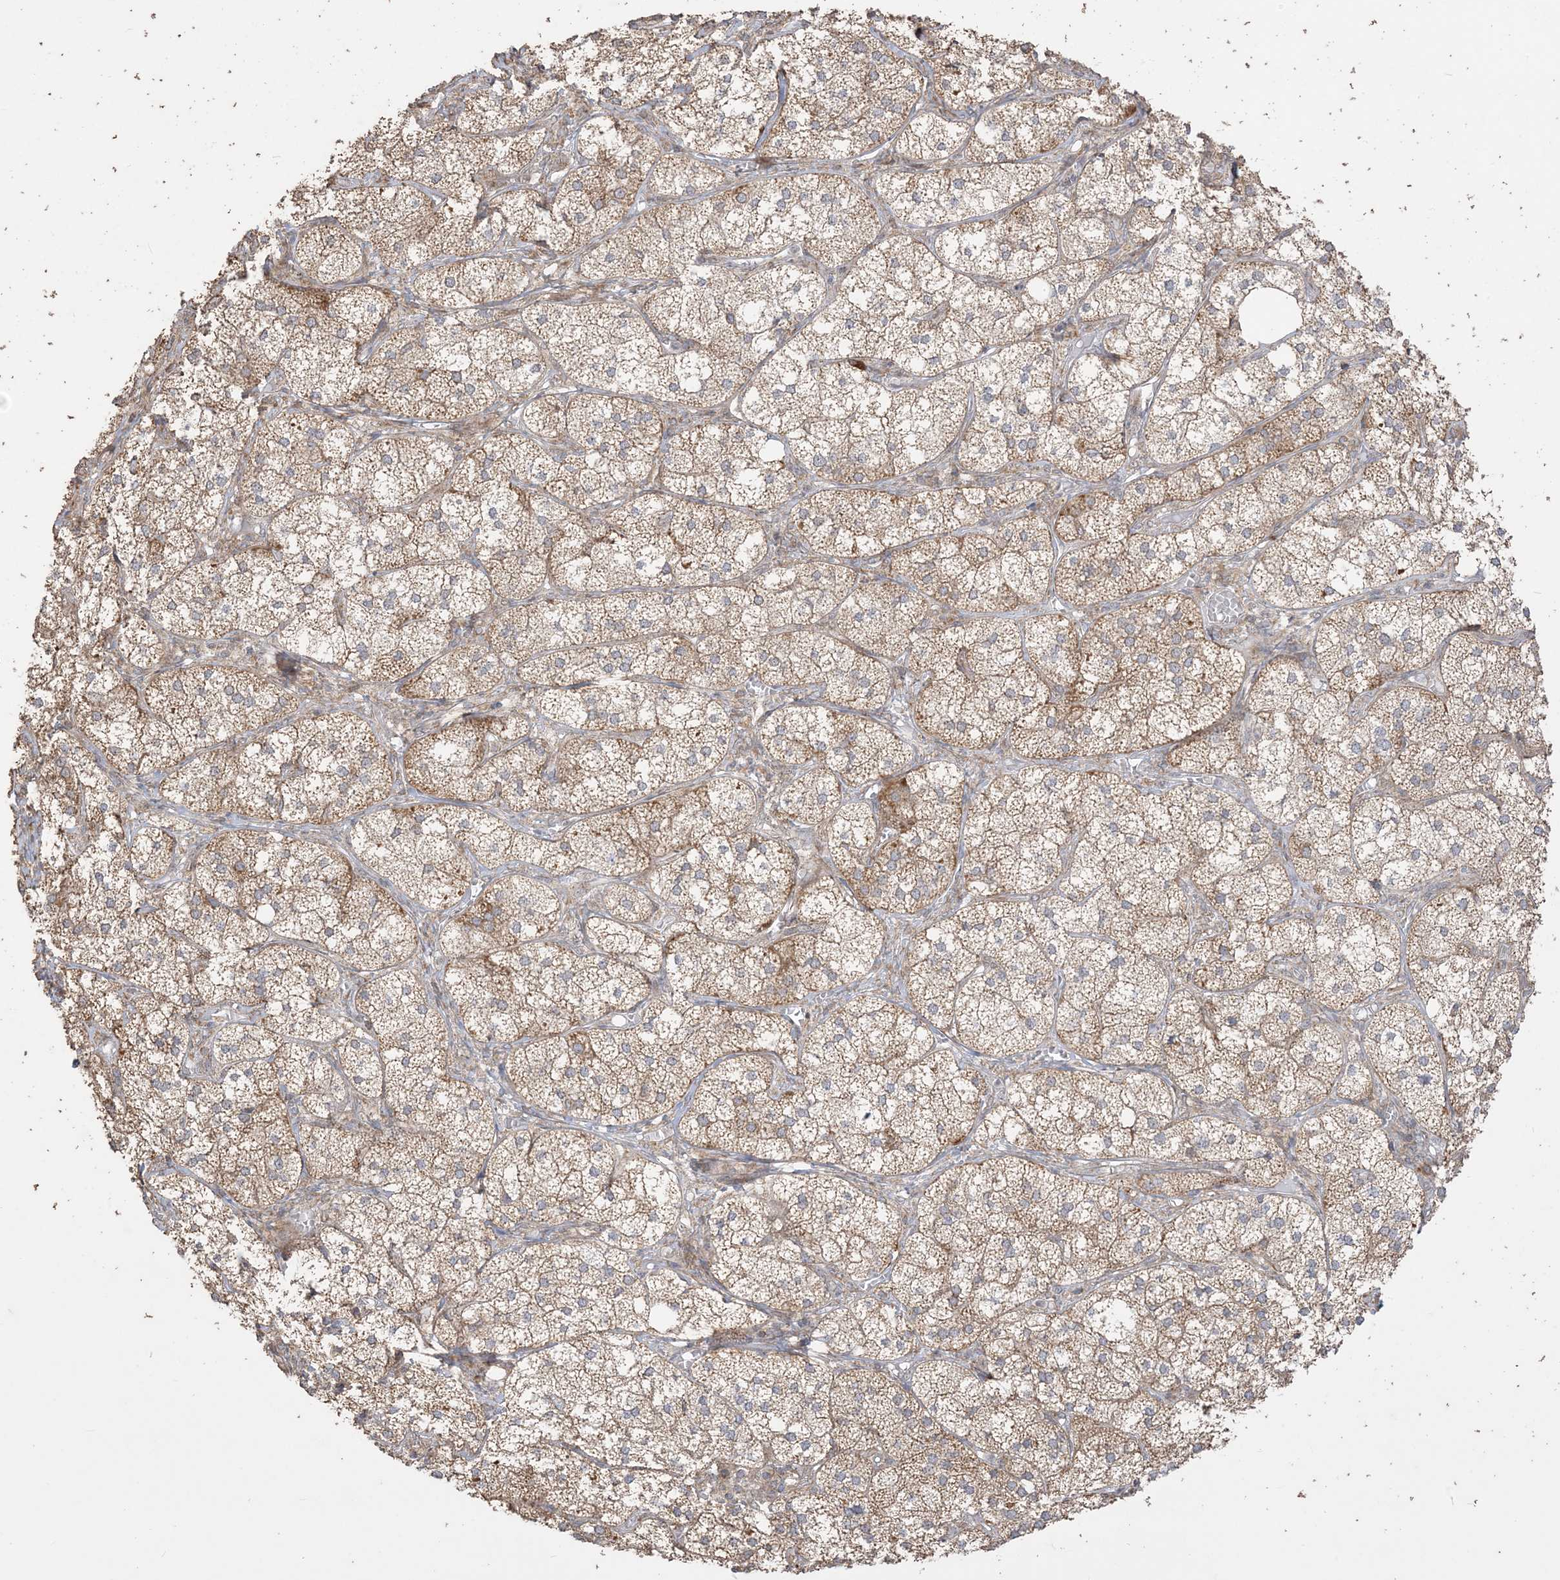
{"staining": {"intensity": "strong", "quantity": "25%-75%", "location": "cytoplasmic/membranous"}, "tissue": "adrenal gland", "cell_type": "Glandular cells", "image_type": "normal", "snomed": [{"axis": "morphology", "description": "Normal tissue, NOS"}, {"axis": "topography", "description": "Adrenal gland"}], "caption": "Glandular cells reveal strong cytoplasmic/membranous staining in about 25%-75% of cells in benign adrenal gland. The protein is shown in brown color, while the nuclei are stained blue.", "gene": "SIRT3", "patient": {"sex": "female", "age": 61}}